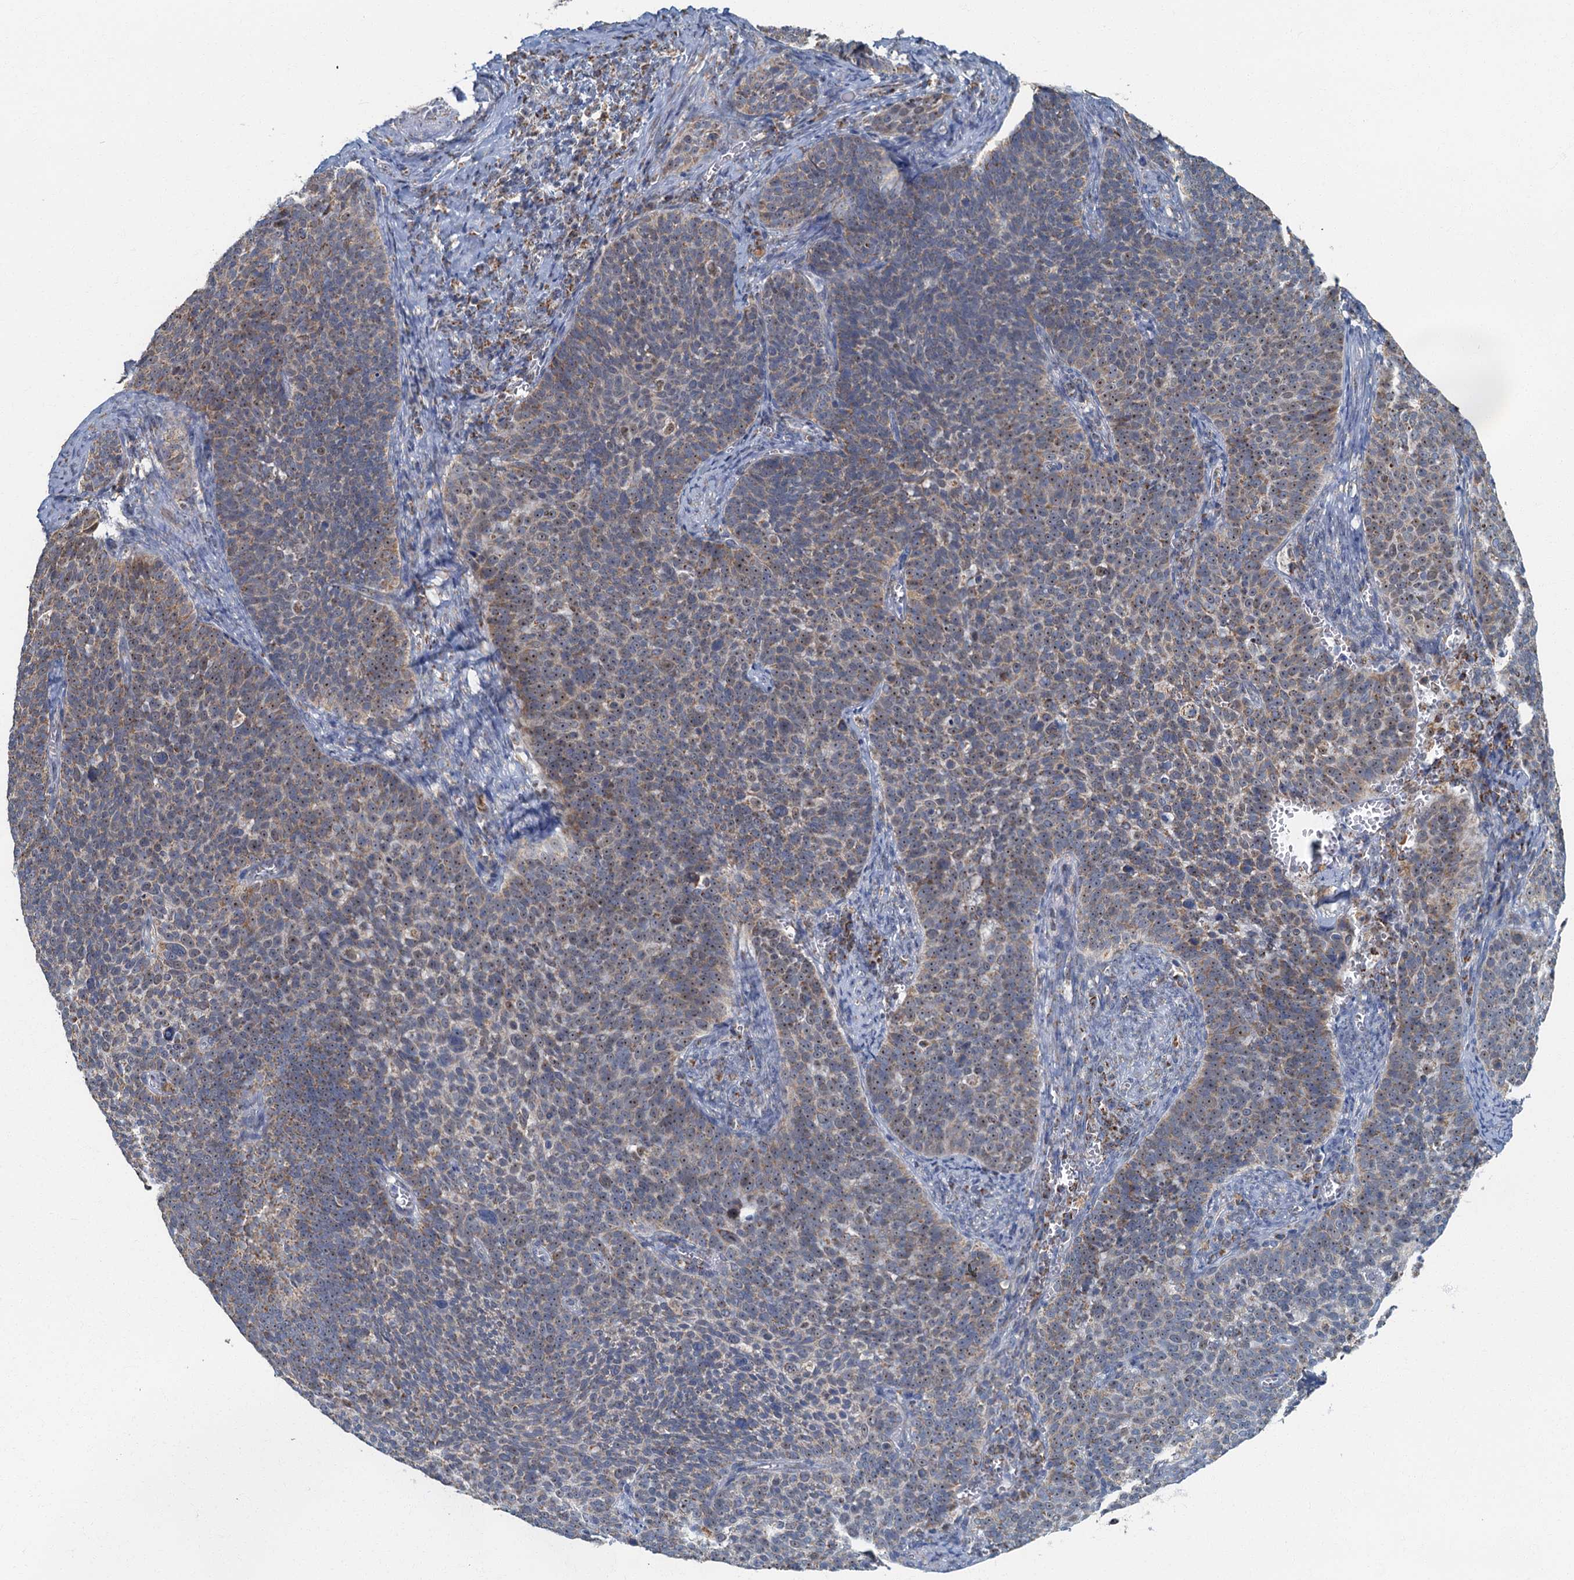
{"staining": {"intensity": "weak", "quantity": "25%-75%", "location": "cytoplasmic/membranous,nuclear"}, "tissue": "cervical cancer", "cell_type": "Tumor cells", "image_type": "cancer", "snomed": [{"axis": "morphology", "description": "Normal tissue, NOS"}, {"axis": "morphology", "description": "Squamous cell carcinoma, NOS"}, {"axis": "topography", "description": "Cervix"}], "caption": "The micrograph reveals immunohistochemical staining of squamous cell carcinoma (cervical). There is weak cytoplasmic/membranous and nuclear expression is appreciated in approximately 25%-75% of tumor cells.", "gene": "RAD9B", "patient": {"sex": "female", "age": 39}}